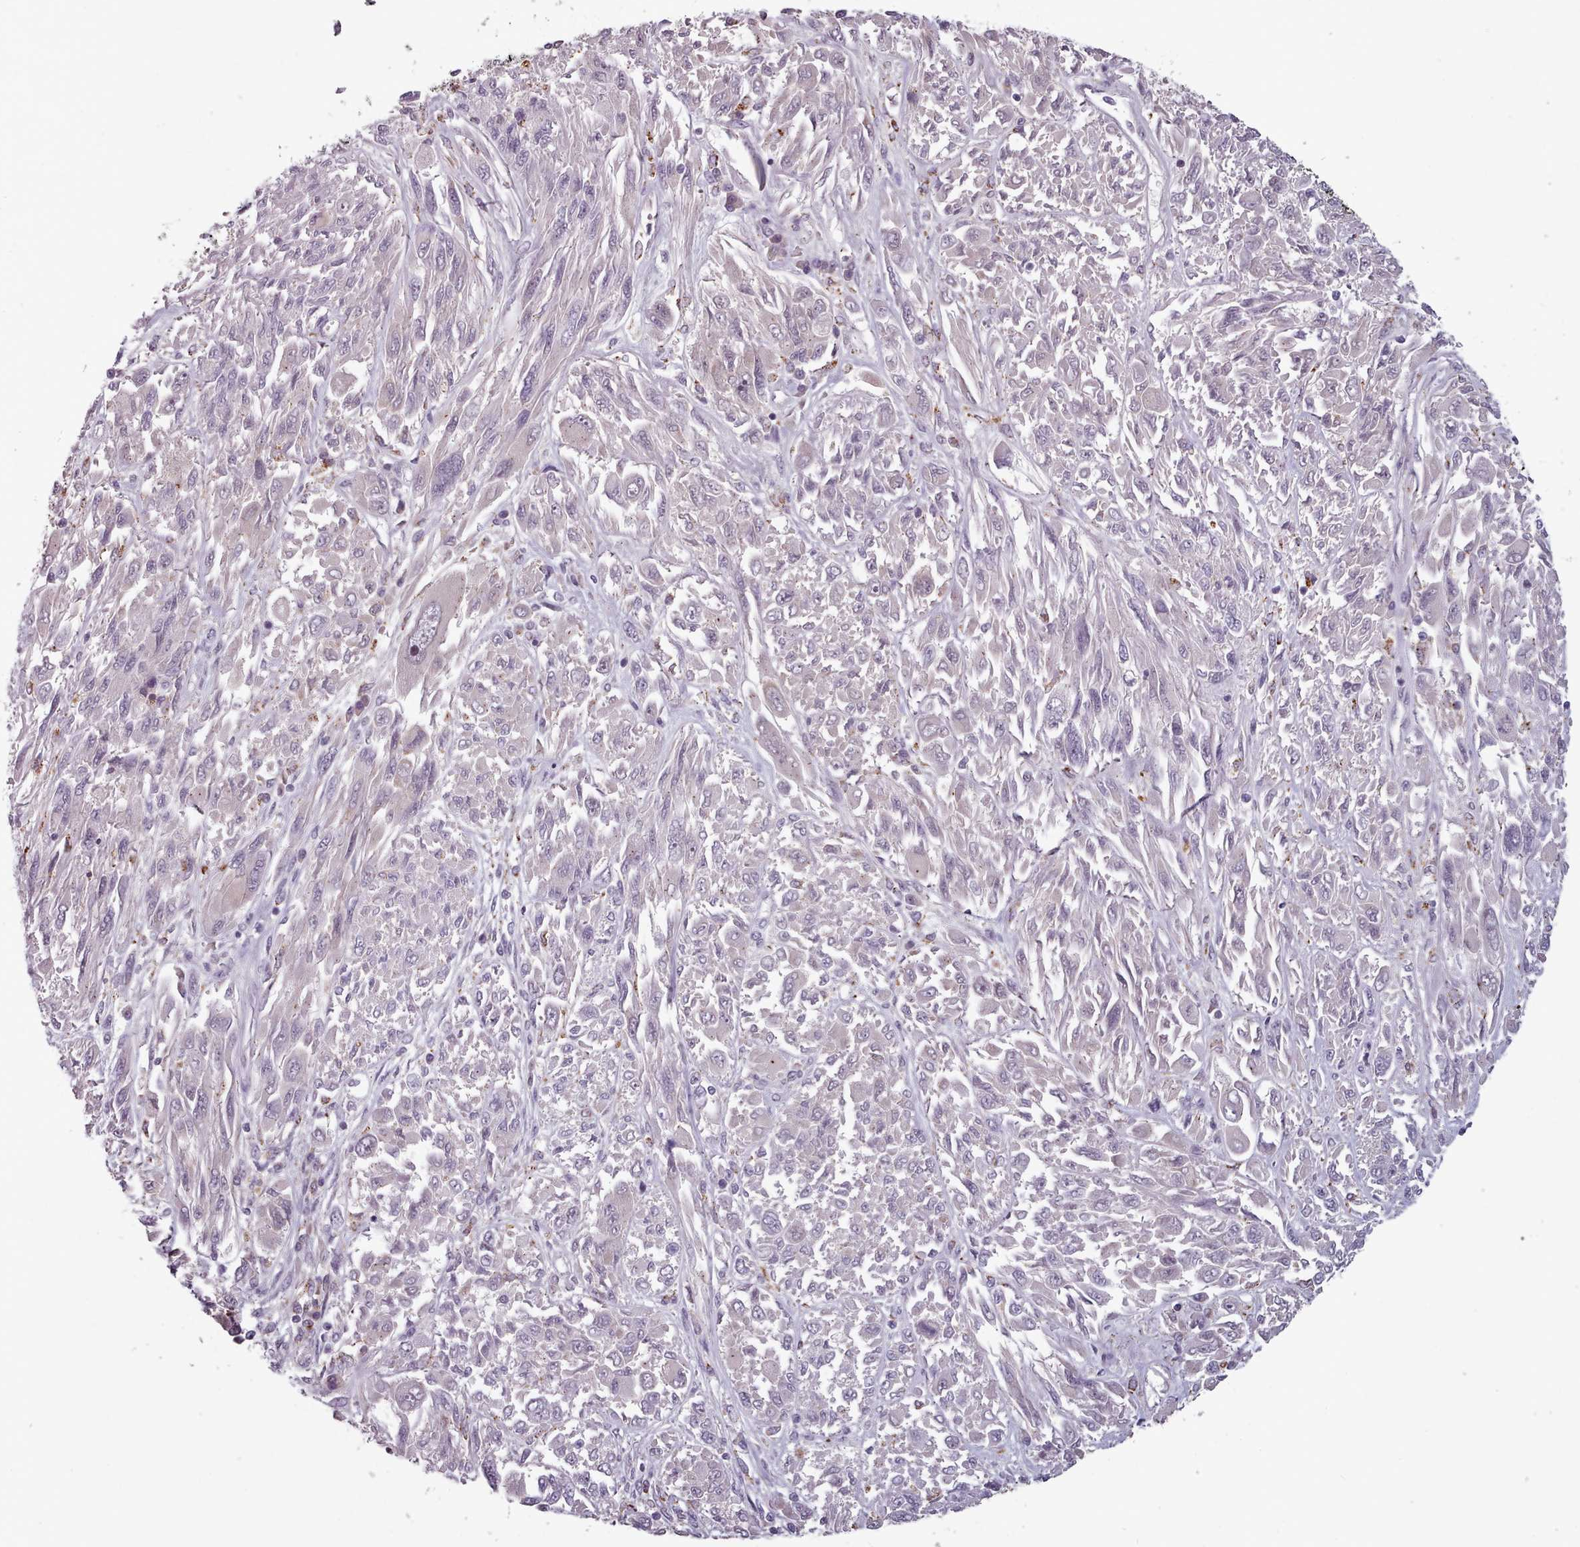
{"staining": {"intensity": "negative", "quantity": "none", "location": "none"}, "tissue": "melanoma", "cell_type": "Tumor cells", "image_type": "cancer", "snomed": [{"axis": "morphology", "description": "Malignant melanoma, NOS"}, {"axis": "topography", "description": "Skin"}], "caption": "Image shows no significant protein expression in tumor cells of malignant melanoma.", "gene": "PBX4", "patient": {"sex": "female", "age": 91}}